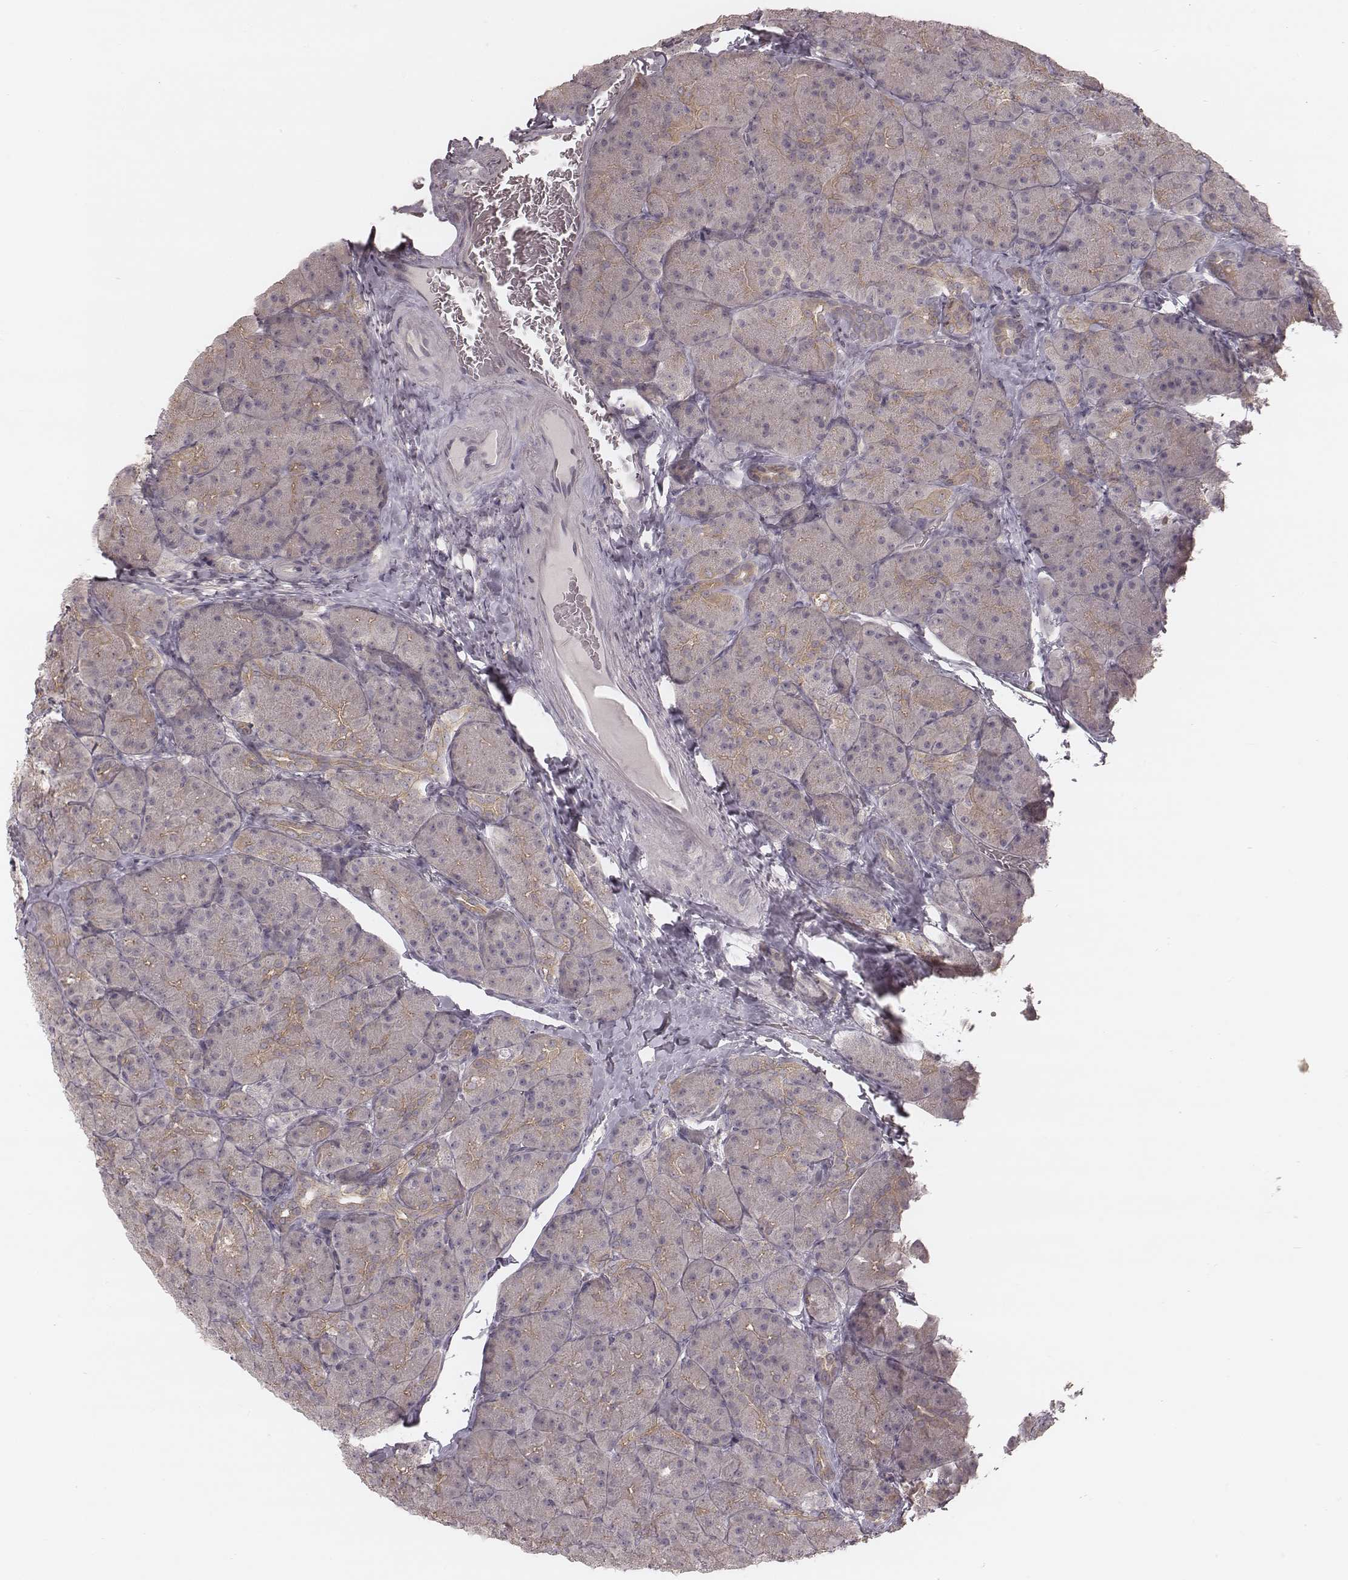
{"staining": {"intensity": "moderate", "quantity": "<25%", "location": "cytoplasmic/membranous"}, "tissue": "pancreas", "cell_type": "Exocrine glandular cells", "image_type": "normal", "snomed": [{"axis": "morphology", "description": "Normal tissue, NOS"}, {"axis": "topography", "description": "Pancreas"}], "caption": "A brown stain highlights moderate cytoplasmic/membranous expression of a protein in exocrine glandular cells of unremarkable pancreas. (DAB IHC with brightfield microscopy, high magnification).", "gene": "TDRD5", "patient": {"sex": "male", "age": 57}}